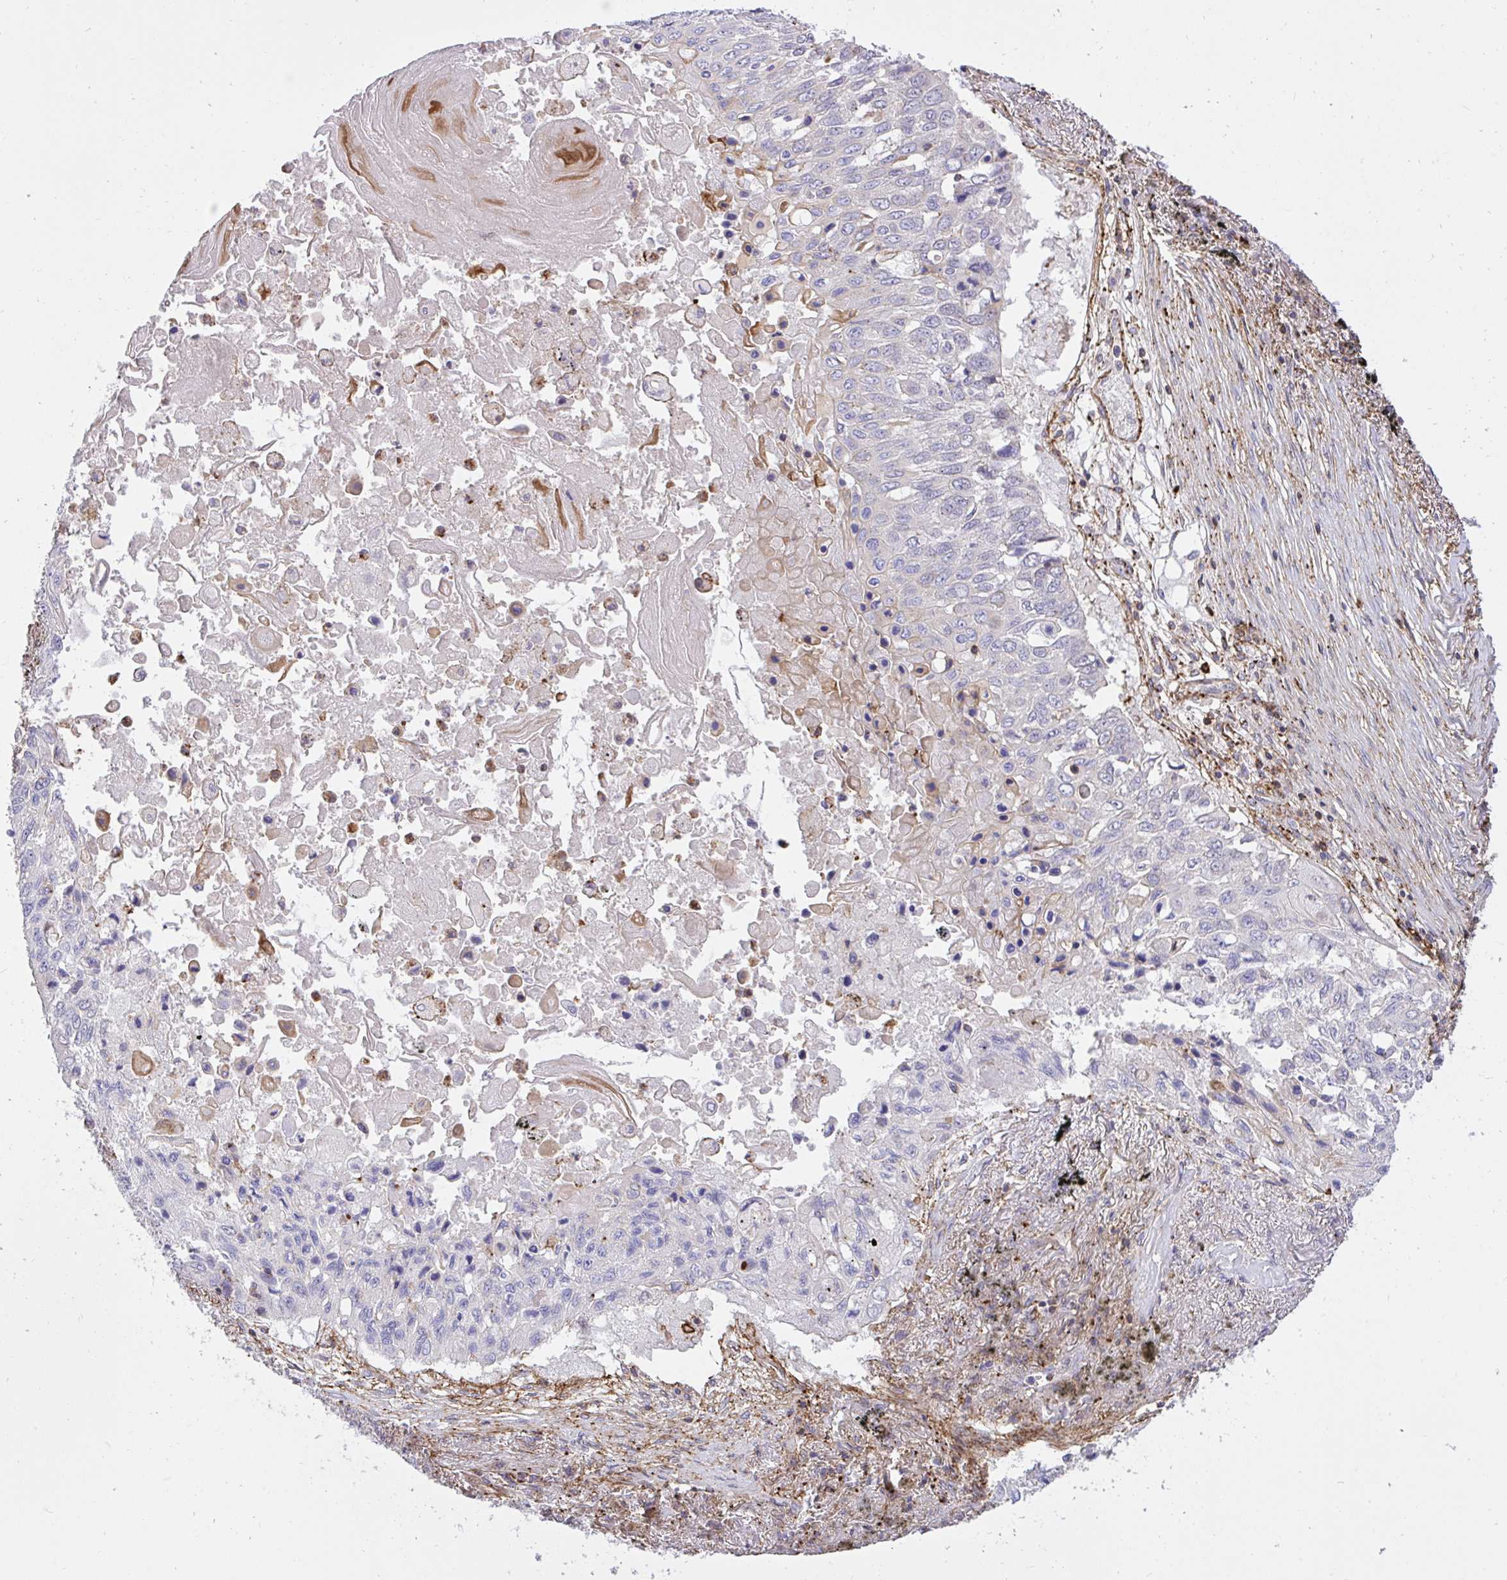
{"staining": {"intensity": "negative", "quantity": "none", "location": "none"}, "tissue": "lung cancer", "cell_type": "Tumor cells", "image_type": "cancer", "snomed": [{"axis": "morphology", "description": "Squamous cell carcinoma, NOS"}, {"axis": "topography", "description": "Lung"}], "caption": "Tumor cells are negative for brown protein staining in lung cancer (squamous cell carcinoma).", "gene": "ERI1", "patient": {"sex": "male", "age": 75}}